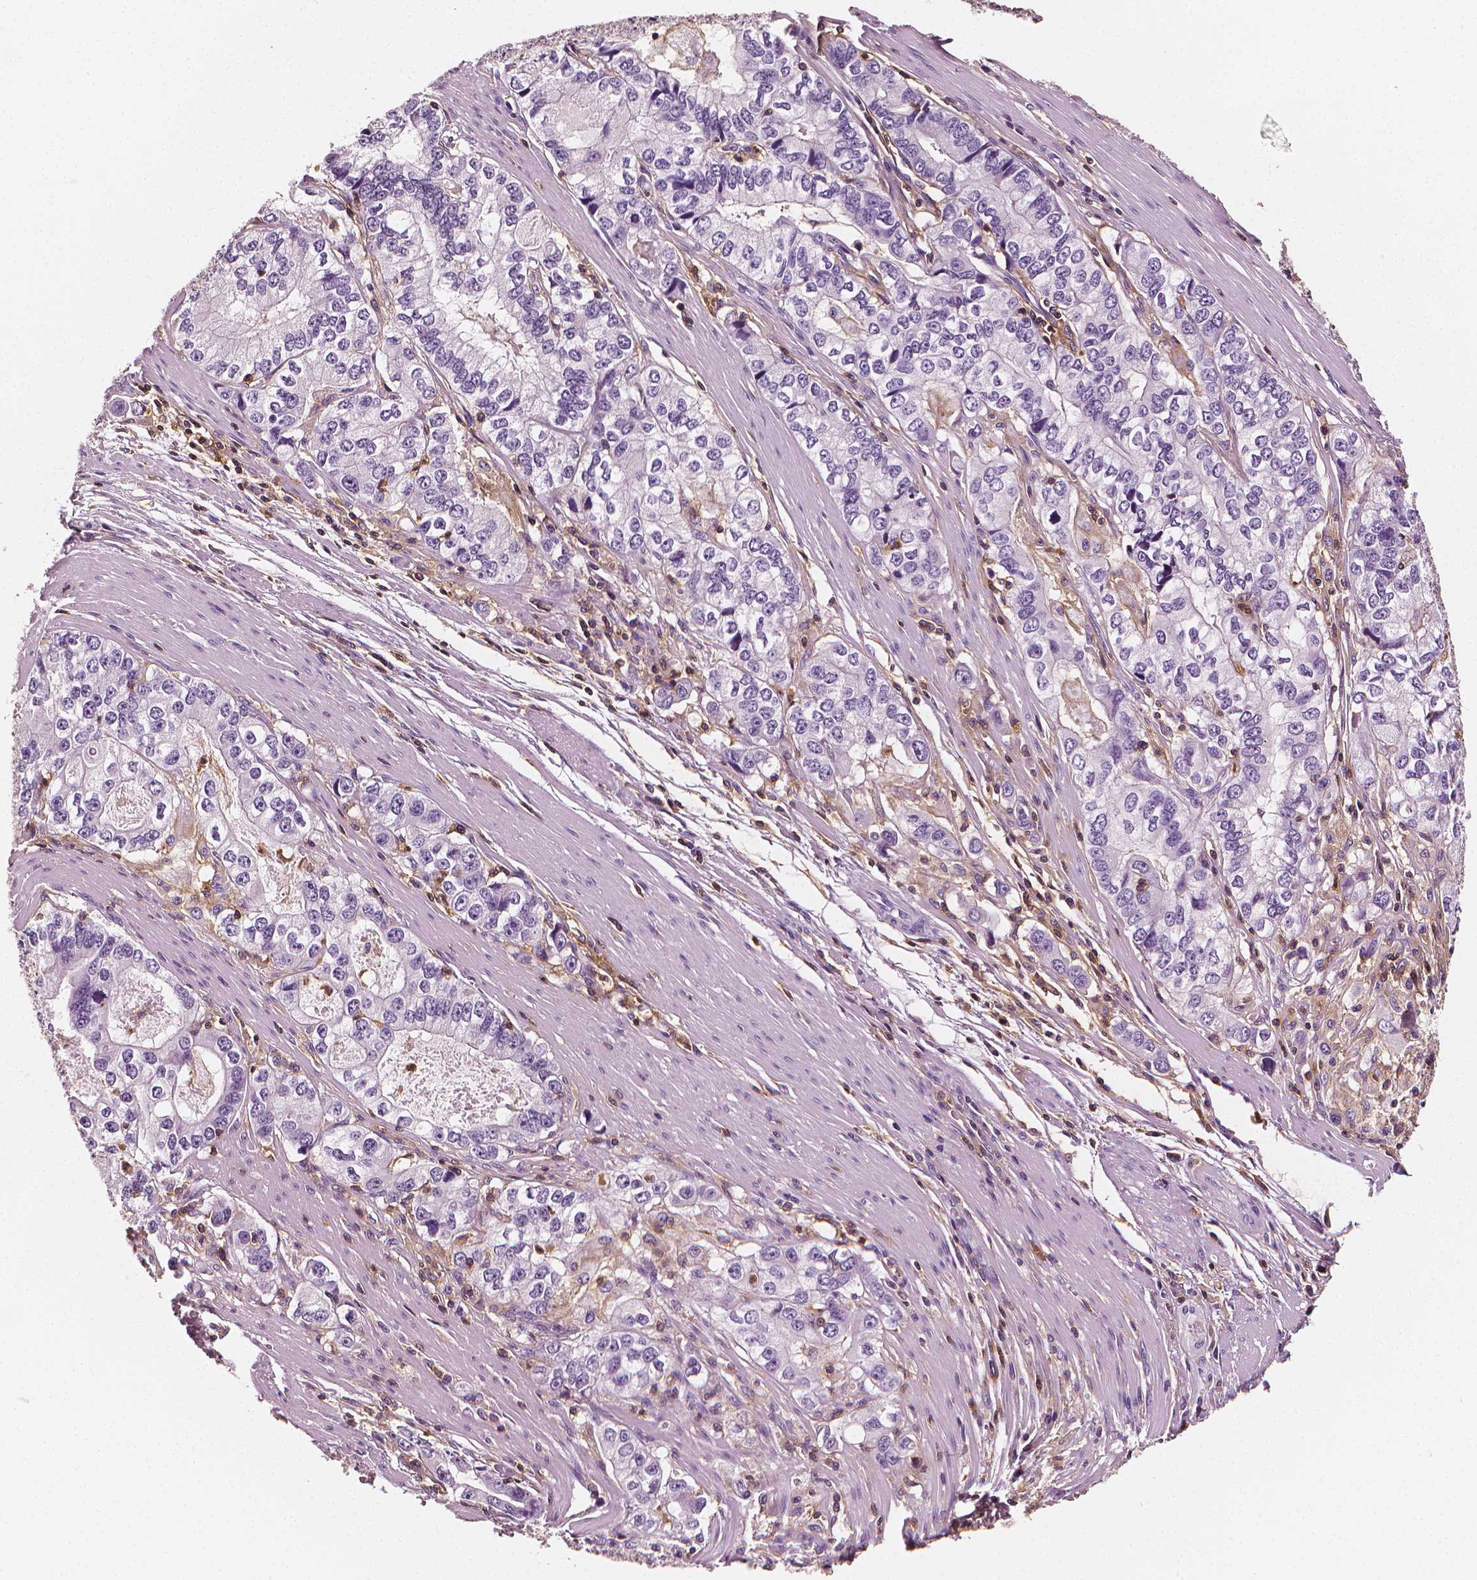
{"staining": {"intensity": "negative", "quantity": "none", "location": "none"}, "tissue": "stomach cancer", "cell_type": "Tumor cells", "image_type": "cancer", "snomed": [{"axis": "morphology", "description": "Adenocarcinoma, NOS"}, {"axis": "topography", "description": "Stomach, lower"}], "caption": "High power microscopy photomicrograph of an immunohistochemistry photomicrograph of adenocarcinoma (stomach), revealing no significant positivity in tumor cells.", "gene": "PTPRC", "patient": {"sex": "female", "age": 72}}